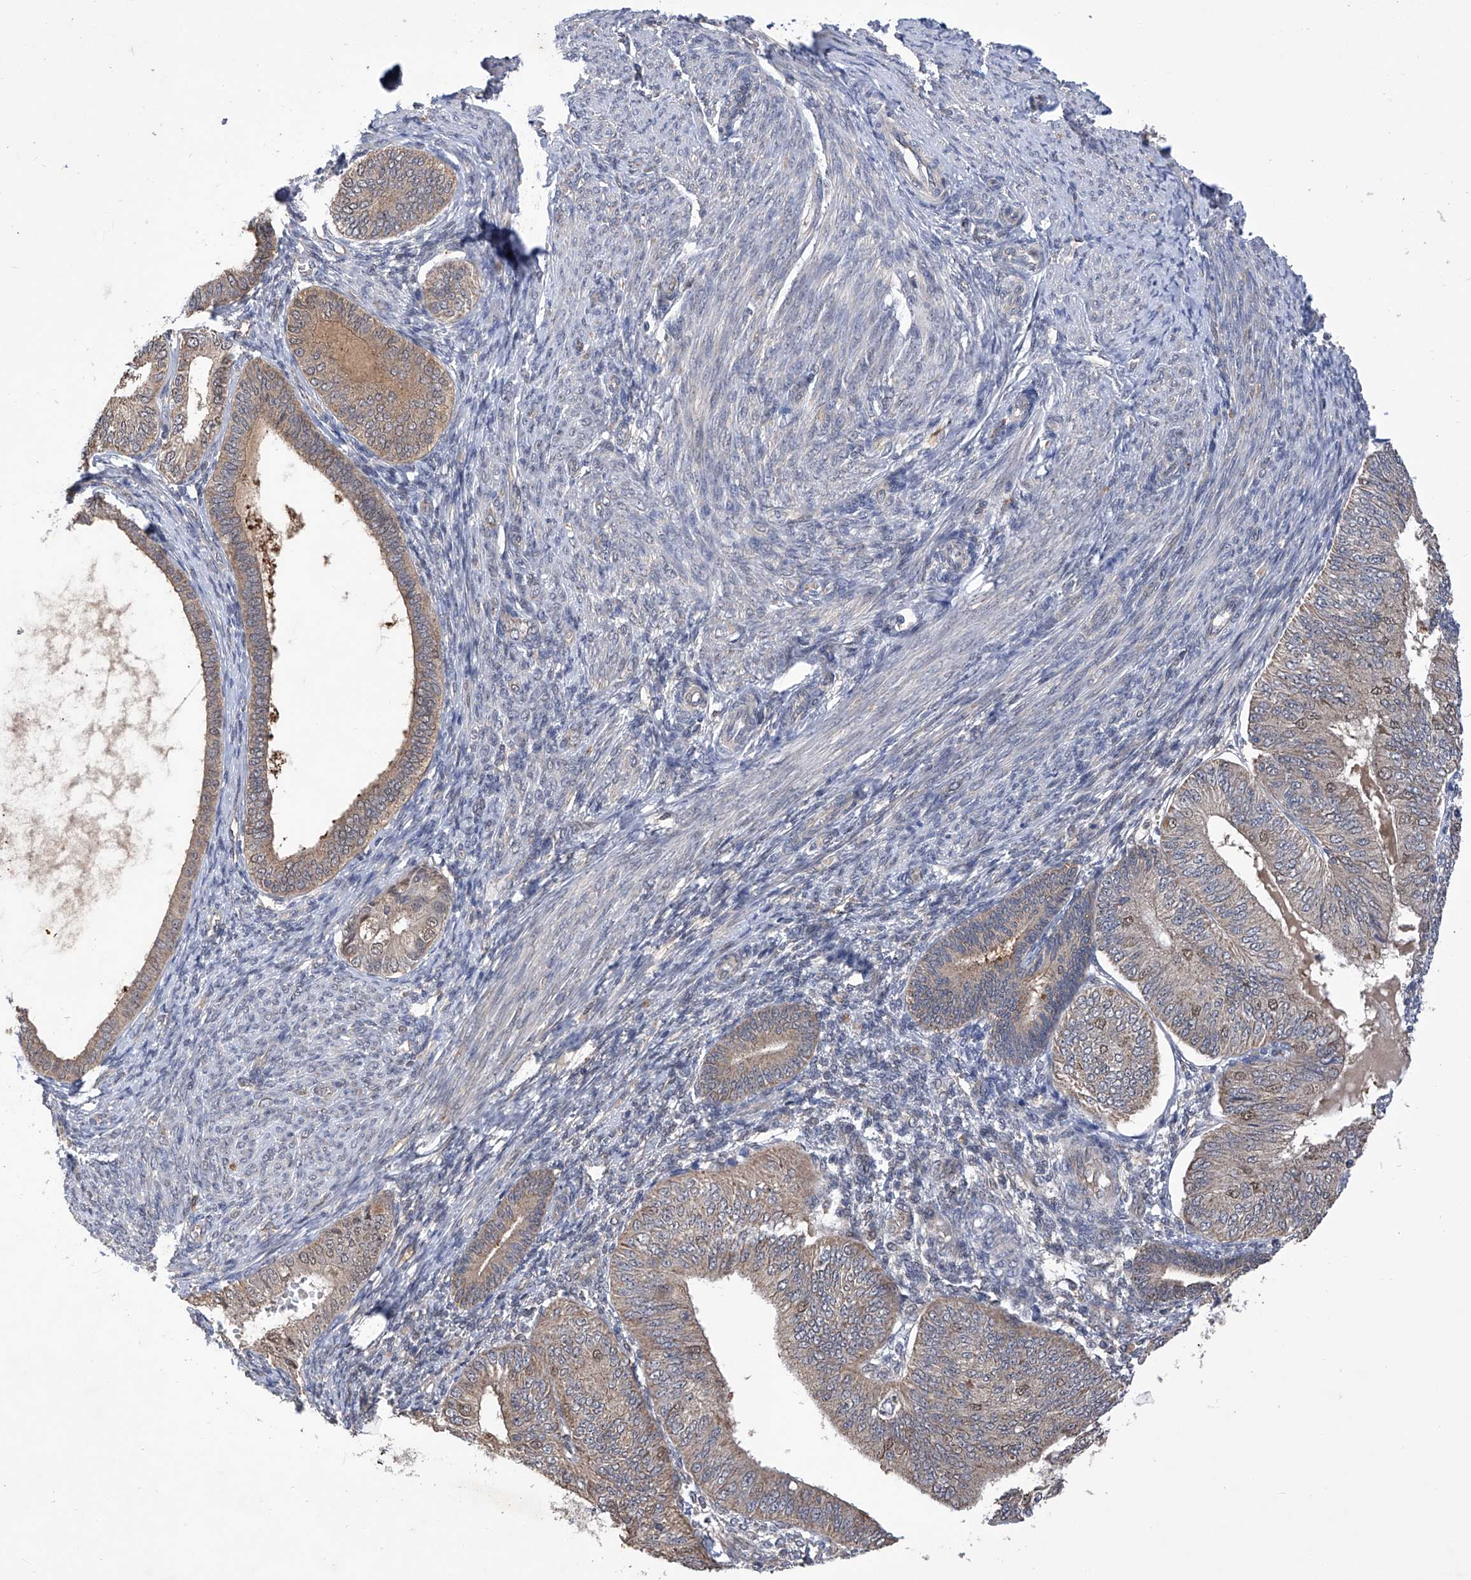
{"staining": {"intensity": "weak", "quantity": ">75%", "location": "cytoplasmic/membranous"}, "tissue": "endometrial cancer", "cell_type": "Tumor cells", "image_type": "cancer", "snomed": [{"axis": "morphology", "description": "Adenocarcinoma, NOS"}, {"axis": "topography", "description": "Endometrium"}], "caption": "Tumor cells display low levels of weak cytoplasmic/membranous positivity in approximately >75% of cells in adenocarcinoma (endometrial). The staining is performed using DAB brown chromogen to label protein expression. The nuclei are counter-stained blue using hematoxylin.", "gene": "USP45", "patient": {"sex": "female", "age": 58}}